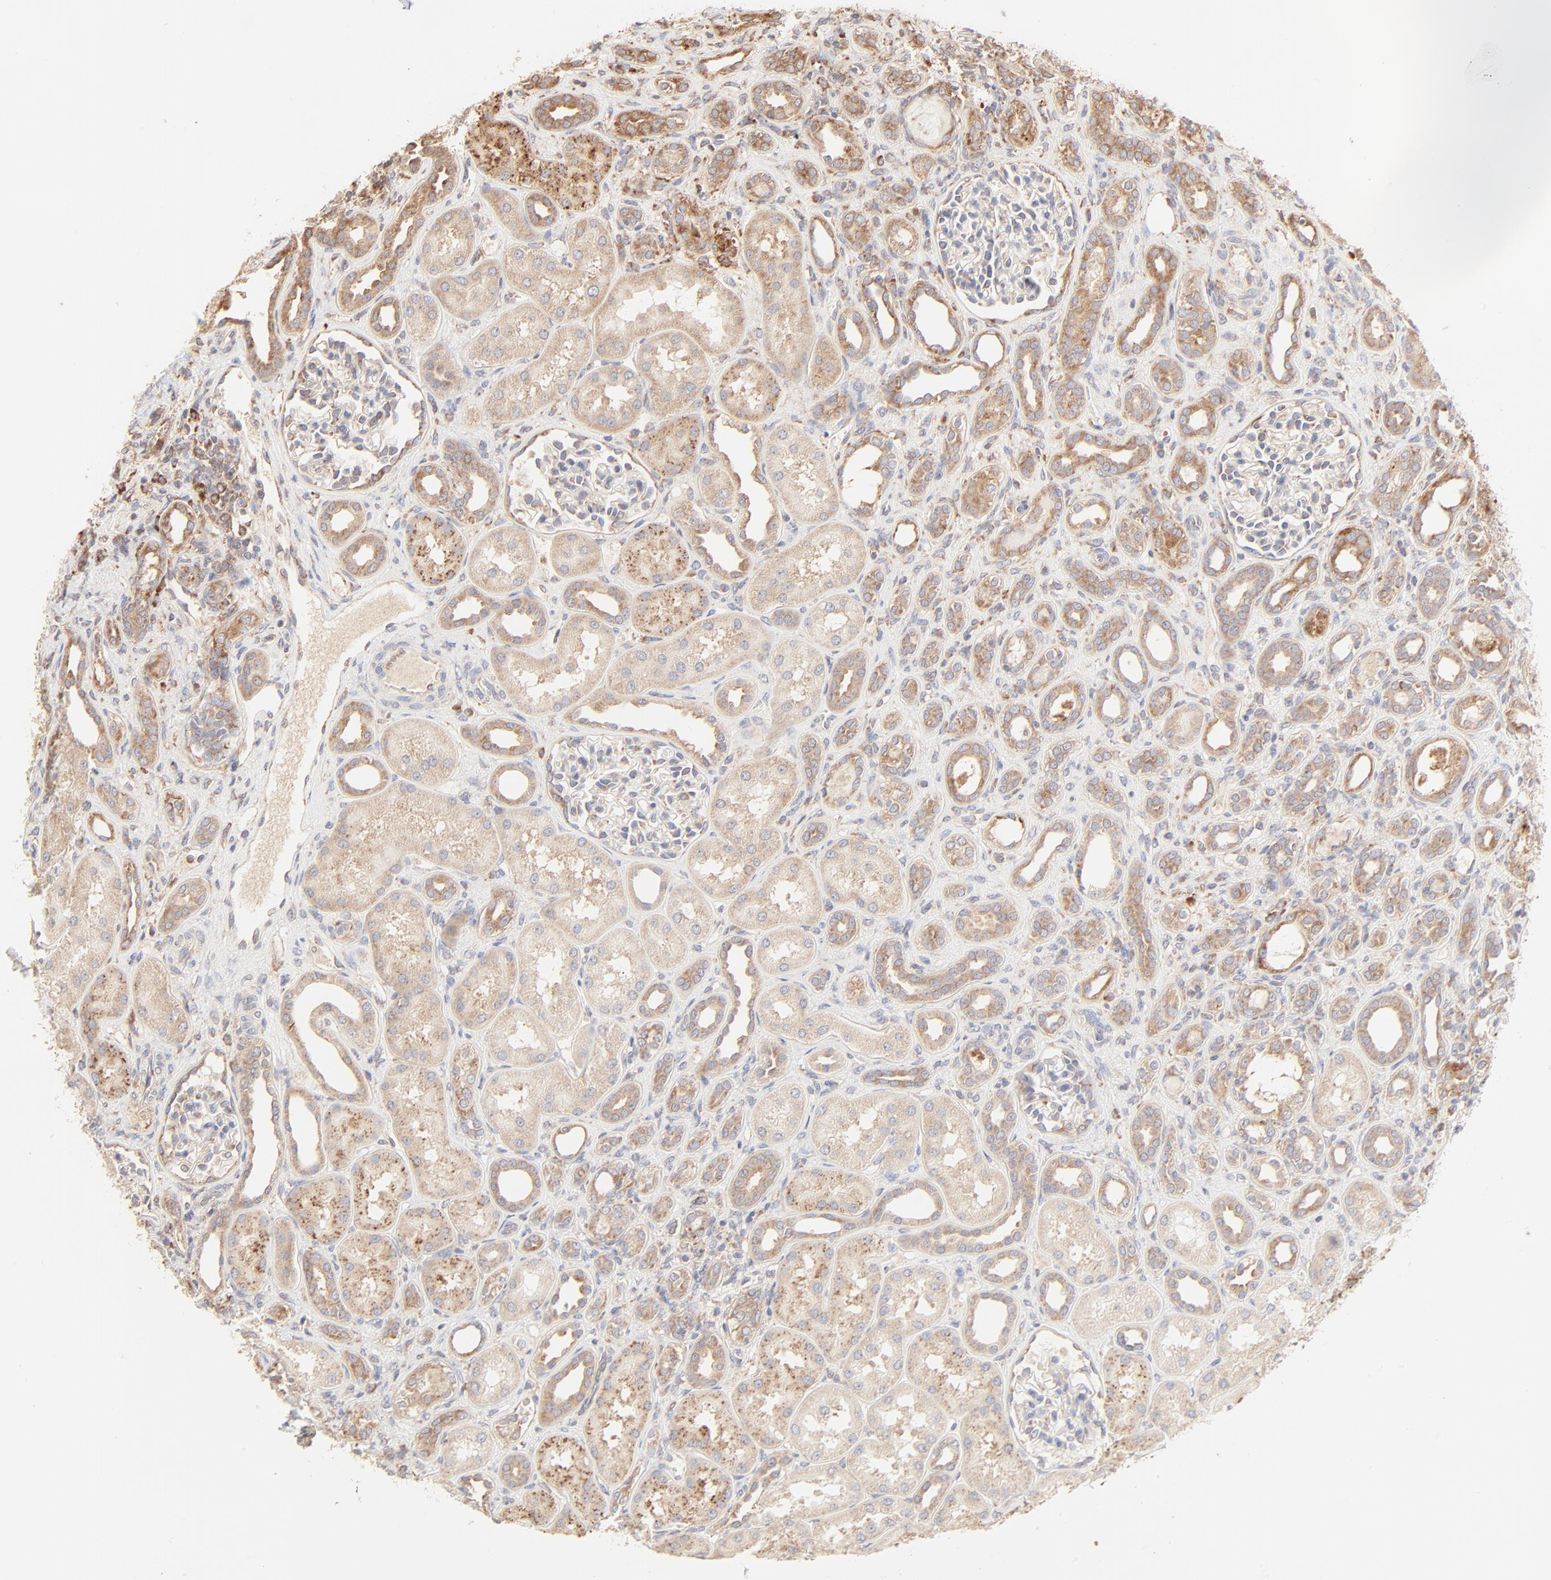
{"staining": {"intensity": "weak", "quantity": "<25%", "location": "cytoplasmic/membranous"}, "tissue": "kidney", "cell_type": "Cells in glomeruli", "image_type": "normal", "snomed": [{"axis": "morphology", "description": "Normal tissue, NOS"}, {"axis": "topography", "description": "Kidney"}], "caption": "Immunohistochemistry (IHC) histopathology image of unremarkable kidney: human kidney stained with DAB demonstrates no significant protein positivity in cells in glomeruli.", "gene": "RPS20", "patient": {"sex": "male", "age": 7}}